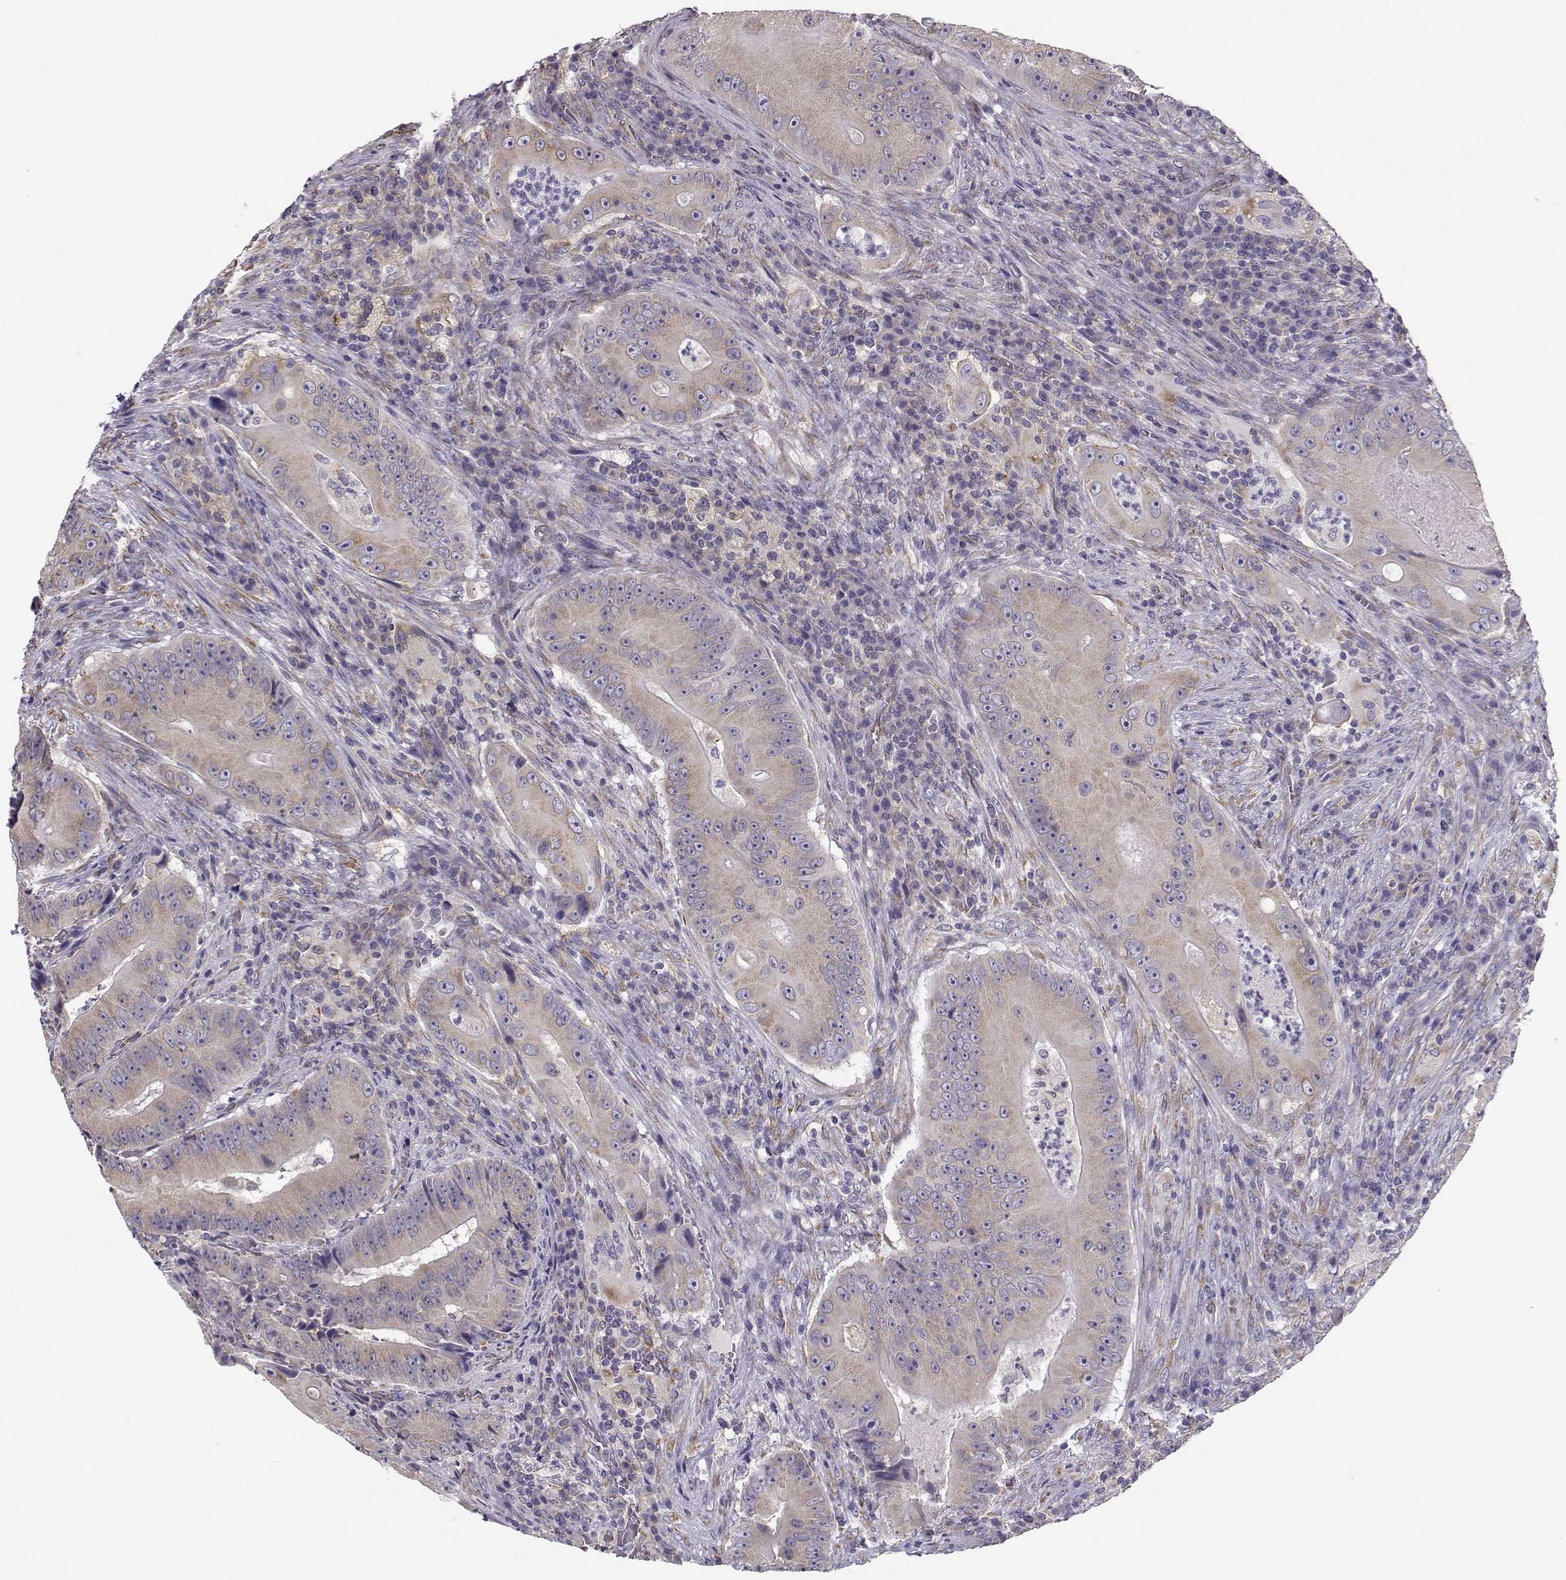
{"staining": {"intensity": "weak", "quantity": ">75%", "location": "cytoplasmic/membranous"}, "tissue": "colorectal cancer", "cell_type": "Tumor cells", "image_type": "cancer", "snomed": [{"axis": "morphology", "description": "Adenocarcinoma, NOS"}, {"axis": "topography", "description": "Colon"}], "caption": "Tumor cells demonstrate low levels of weak cytoplasmic/membranous staining in approximately >75% of cells in human adenocarcinoma (colorectal).", "gene": "BEND6", "patient": {"sex": "female", "age": 86}}